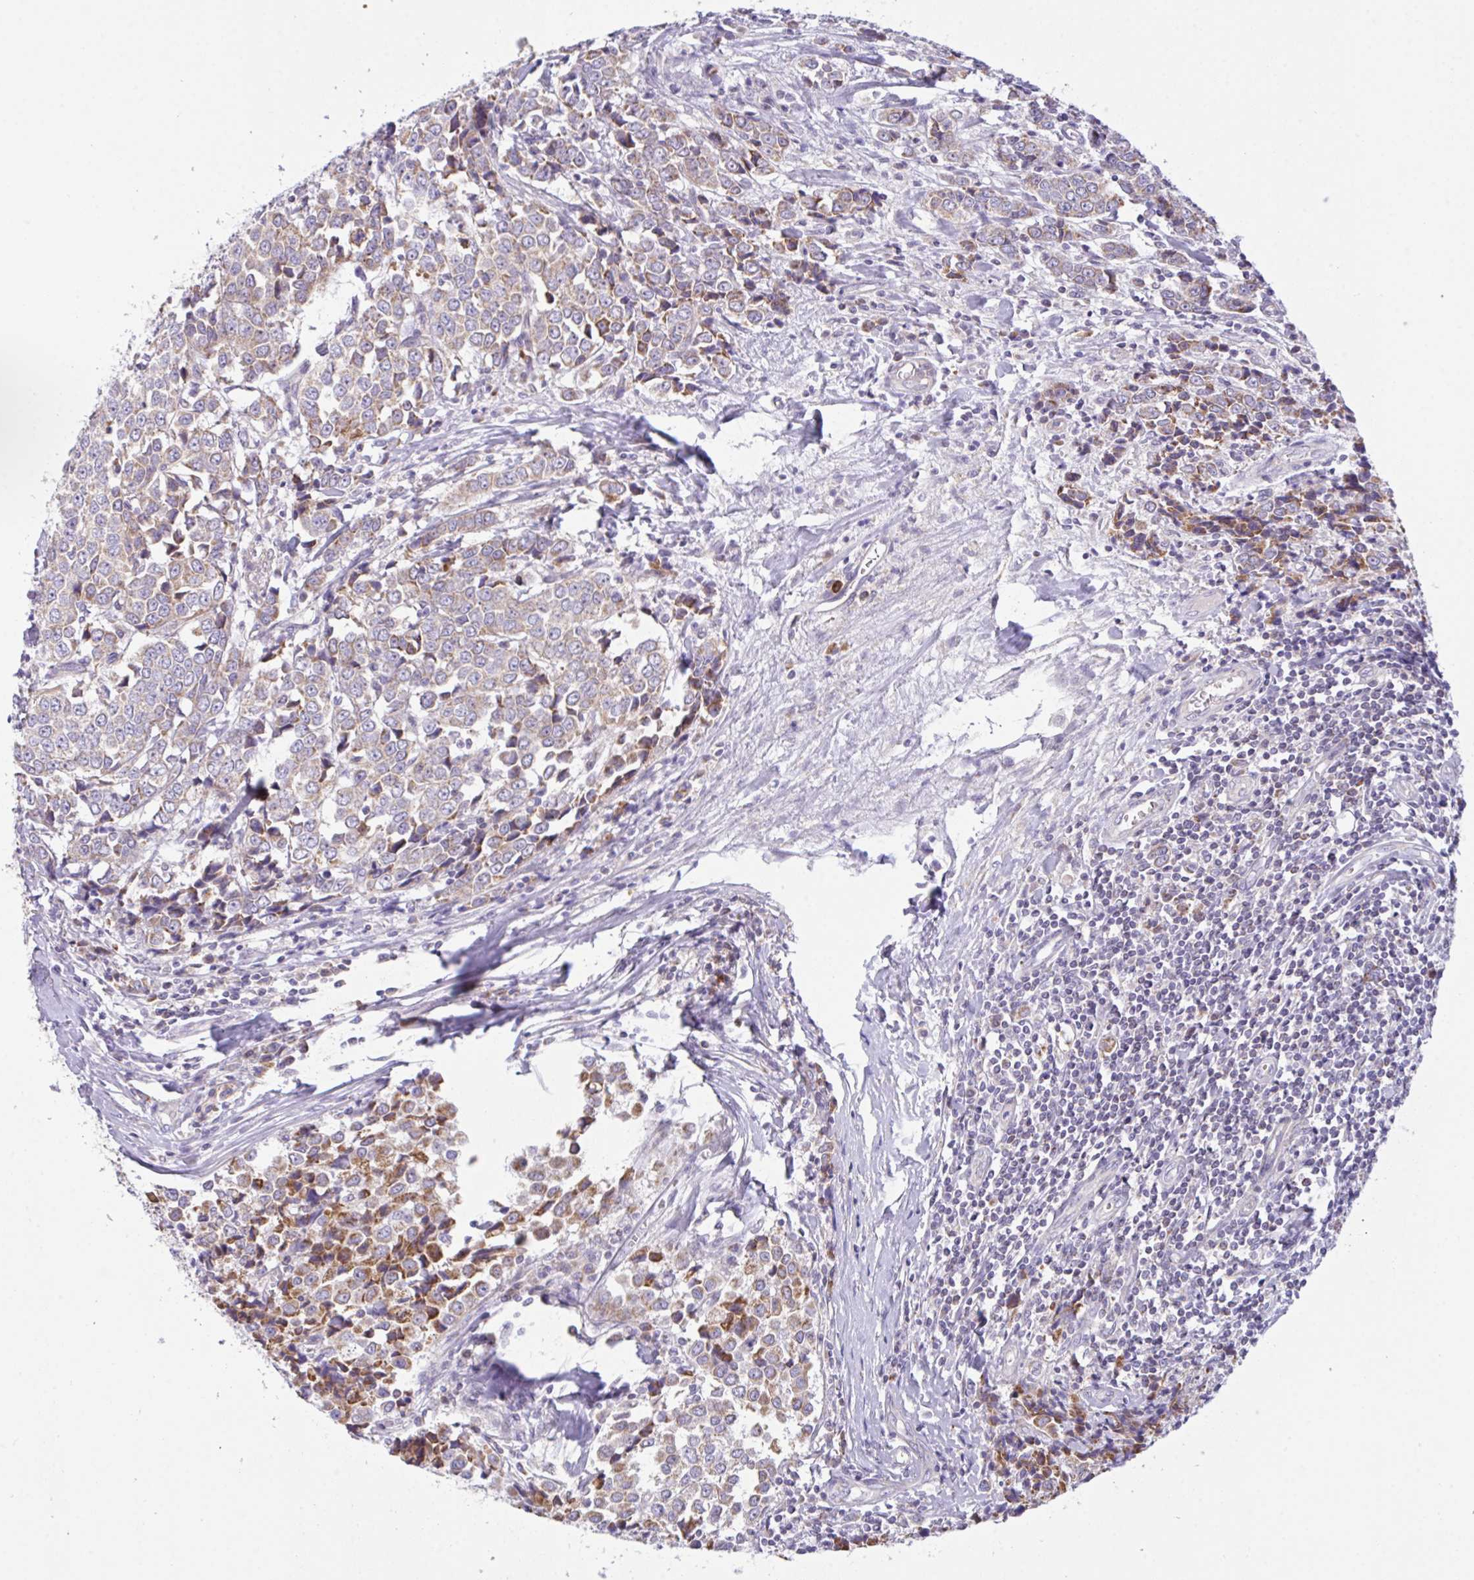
{"staining": {"intensity": "moderate", "quantity": "25%-75%", "location": "cytoplasmic/membranous"}, "tissue": "breast cancer", "cell_type": "Tumor cells", "image_type": "cancer", "snomed": [{"axis": "morphology", "description": "Duct carcinoma"}, {"axis": "topography", "description": "Breast"}], "caption": "High-power microscopy captured an IHC image of breast infiltrating ductal carcinoma, revealing moderate cytoplasmic/membranous expression in about 25%-75% of tumor cells.", "gene": "CHDH", "patient": {"sex": "female", "age": 80}}